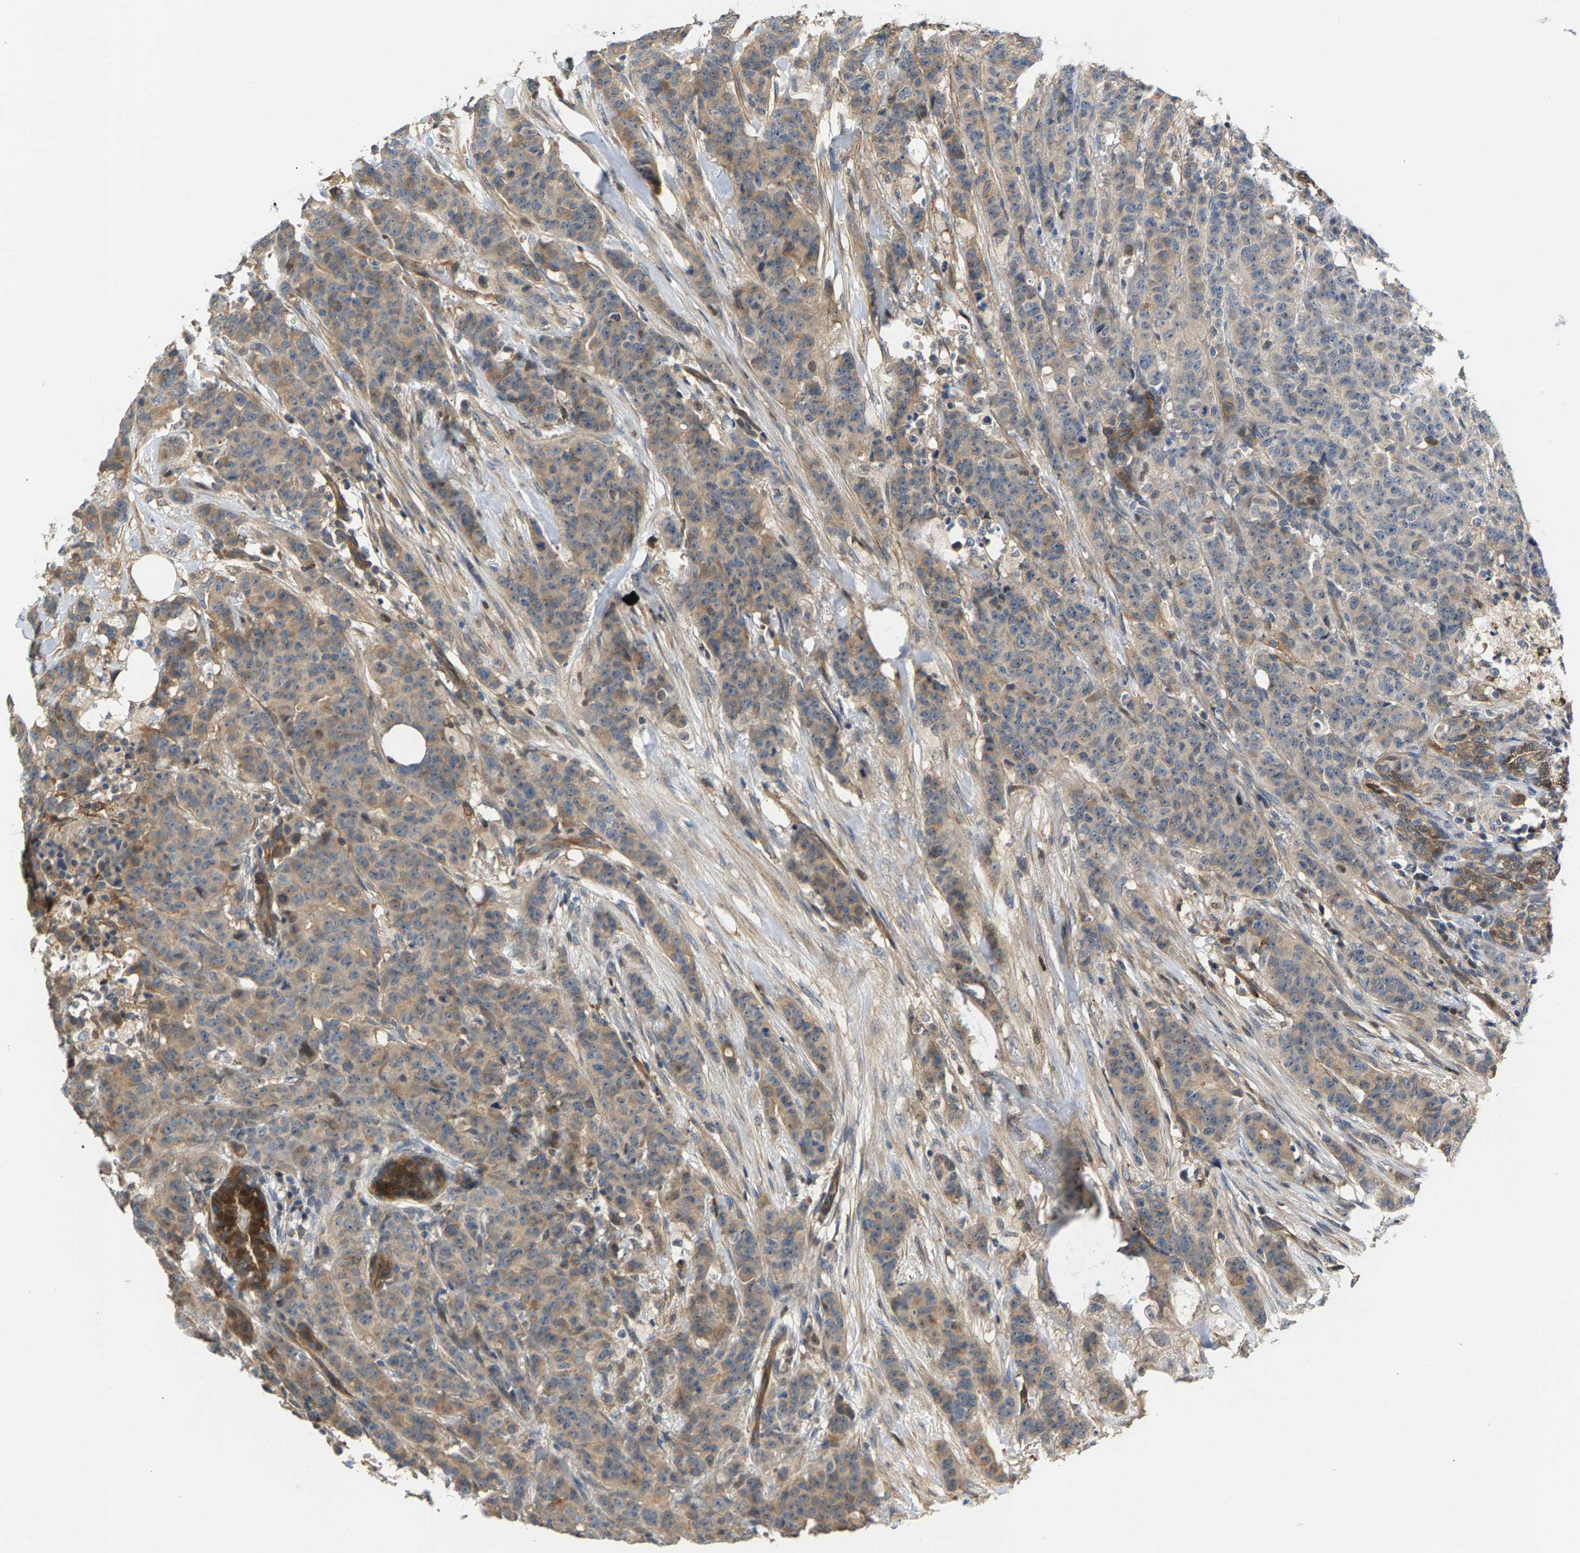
{"staining": {"intensity": "weak", "quantity": "25%-75%", "location": "cytoplasmic/membranous"}, "tissue": "breast cancer", "cell_type": "Tumor cells", "image_type": "cancer", "snomed": [{"axis": "morphology", "description": "Normal tissue, NOS"}, {"axis": "morphology", "description": "Duct carcinoma"}, {"axis": "topography", "description": "Breast"}], "caption": "Protein analysis of breast cancer (infiltrating ductal carcinoma) tissue displays weak cytoplasmic/membranous expression in approximately 25%-75% of tumor cells.", "gene": "KRTAP27-1", "patient": {"sex": "female", "age": 40}}